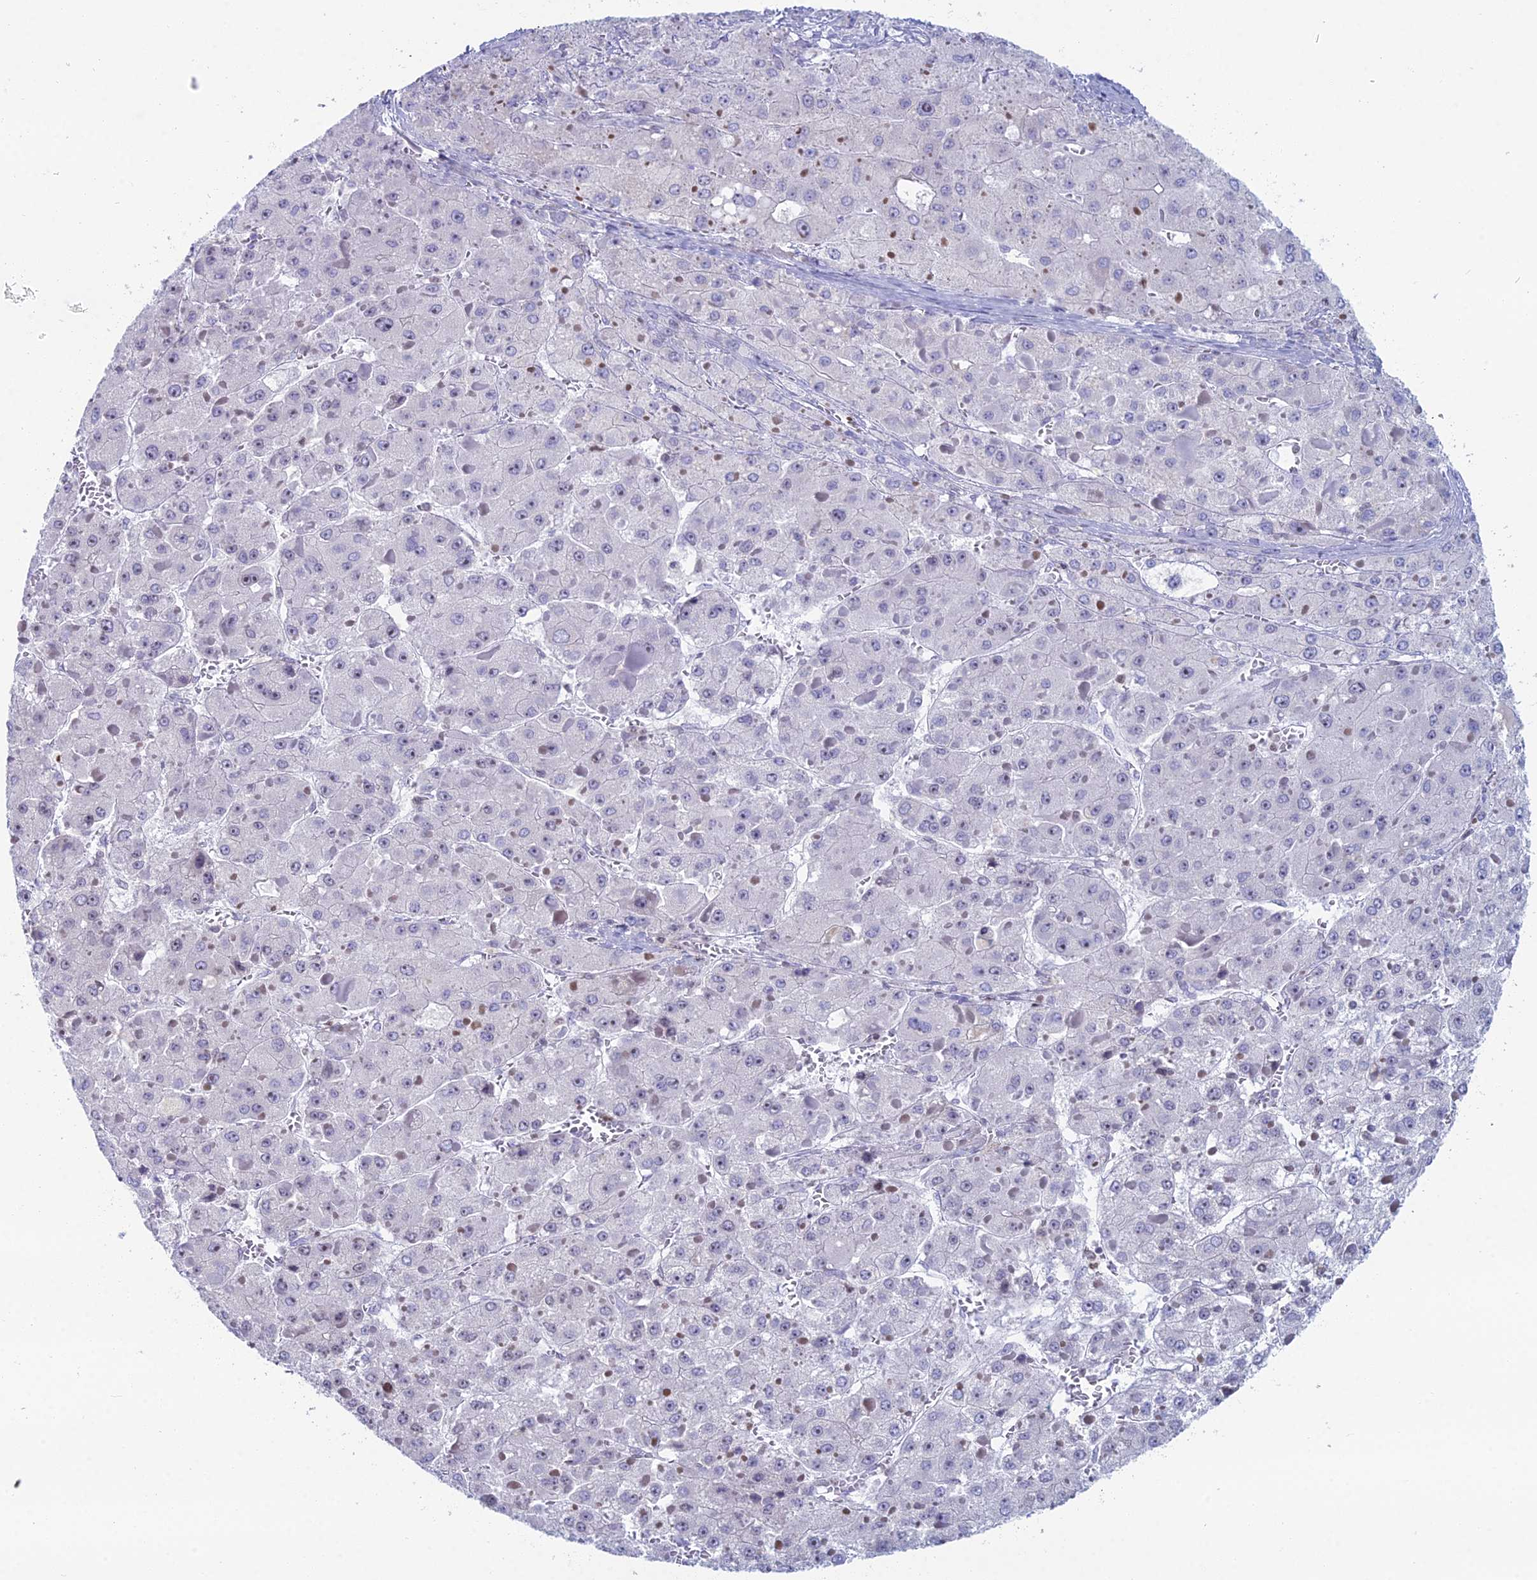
{"staining": {"intensity": "negative", "quantity": "none", "location": "none"}, "tissue": "liver cancer", "cell_type": "Tumor cells", "image_type": "cancer", "snomed": [{"axis": "morphology", "description": "Carcinoma, Hepatocellular, NOS"}, {"axis": "topography", "description": "Liver"}], "caption": "Photomicrograph shows no protein staining in tumor cells of hepatocellular carcinoma (liver) tissue.", "gene": "CERS6", "patient": {"sex": "female", "age": 73}}